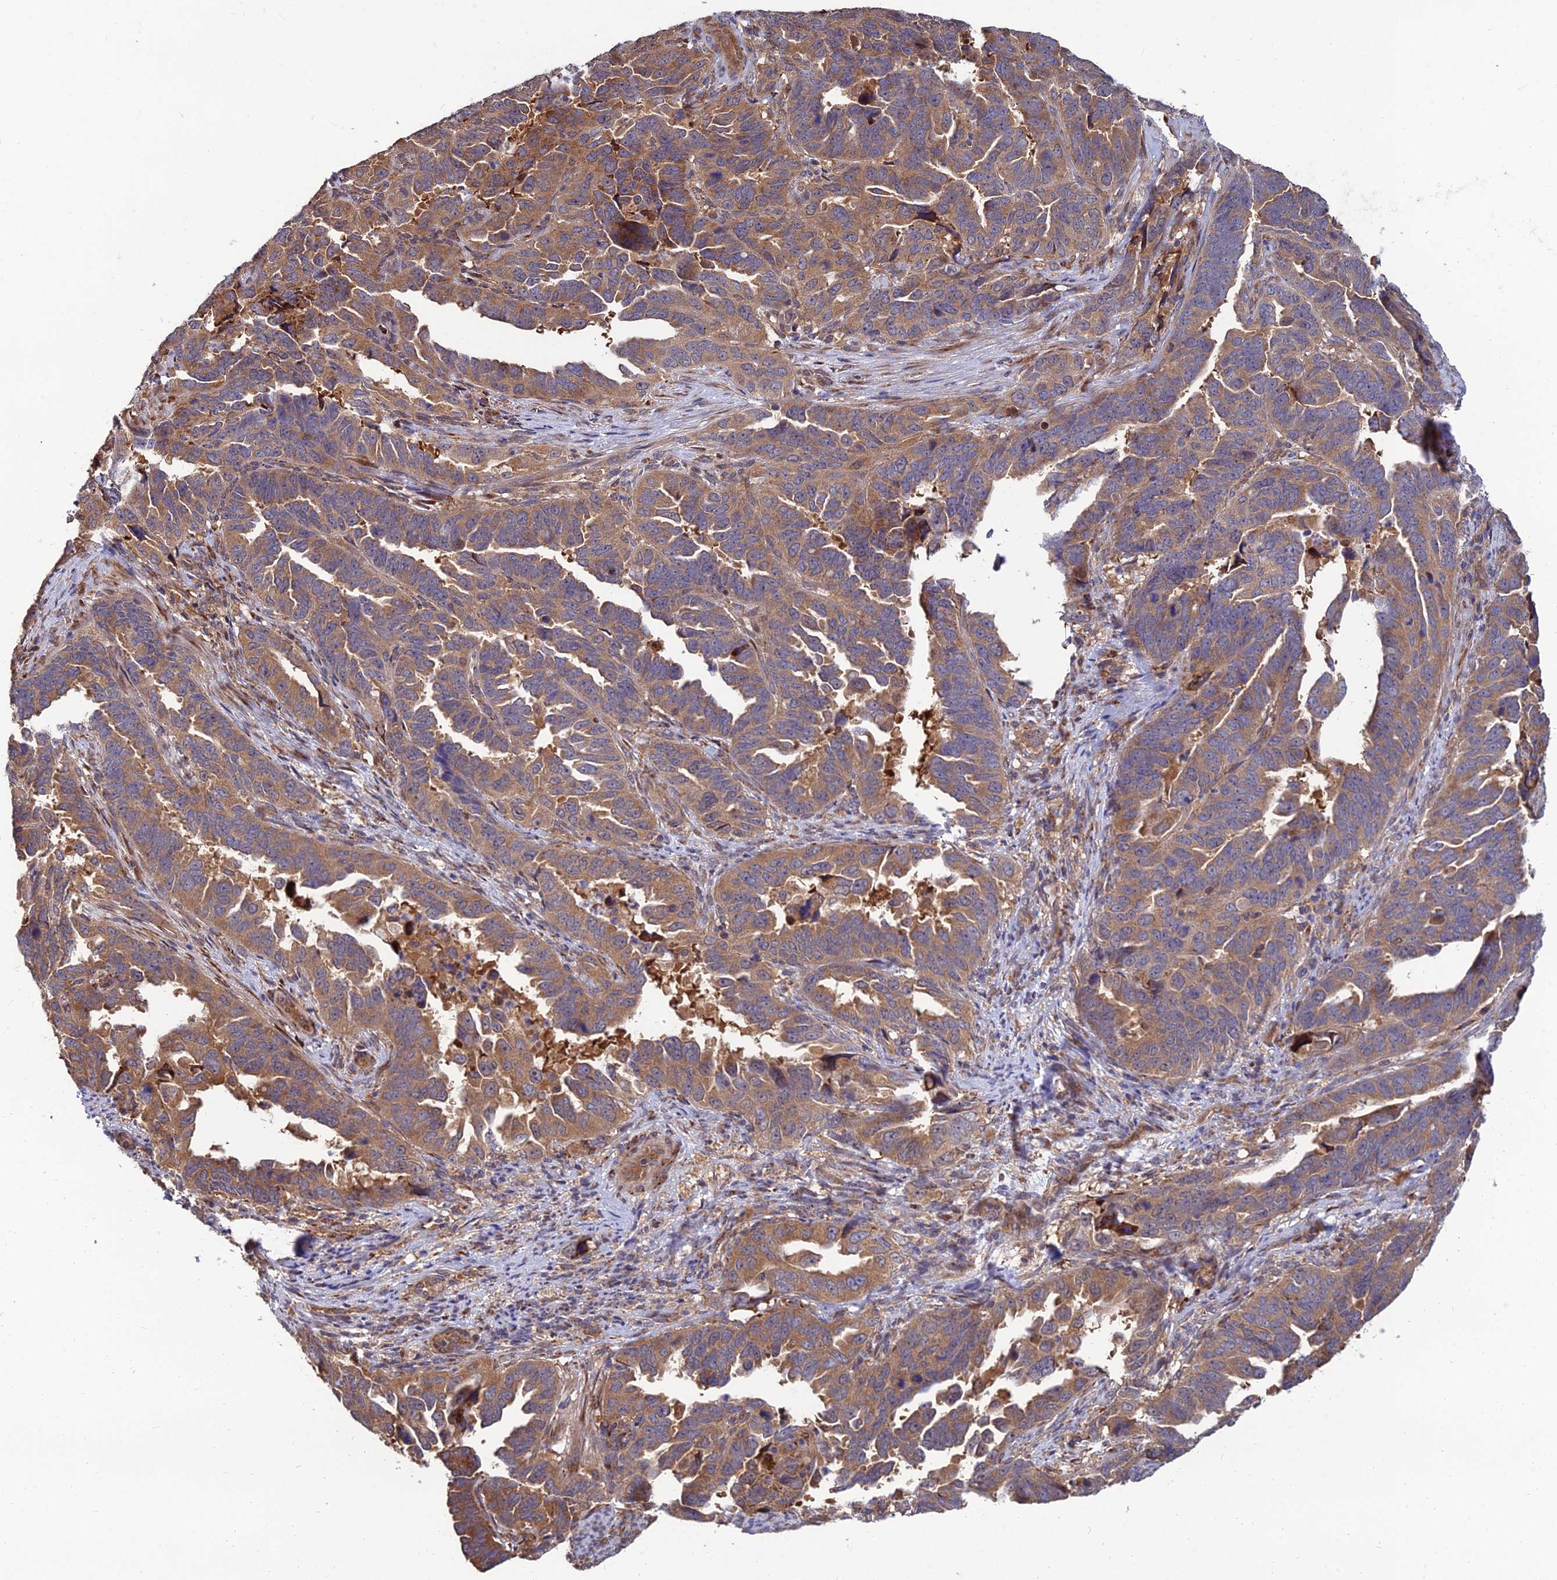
{"staining": {"intensity": "moderate", "quantity": ">75%", "location": "cytoplasmic/membranous"}, "tissue": "endometrial cancer", "cell_type": "Tumor cells", "image_type": "cancer", "snomed": [{"axis": "morphology", "description": "Adenocarcinoma, NOS"}, {"axis": "topography", "description": "Endometrium"}], "caption": "Moderate cytoplasmic/membranous positivity is appreciated in about >75% of tumor cells in adenocarcinoma (endometrial).", "gene": "CCT6B", "patient": {"sex": "female", "age": 65}}